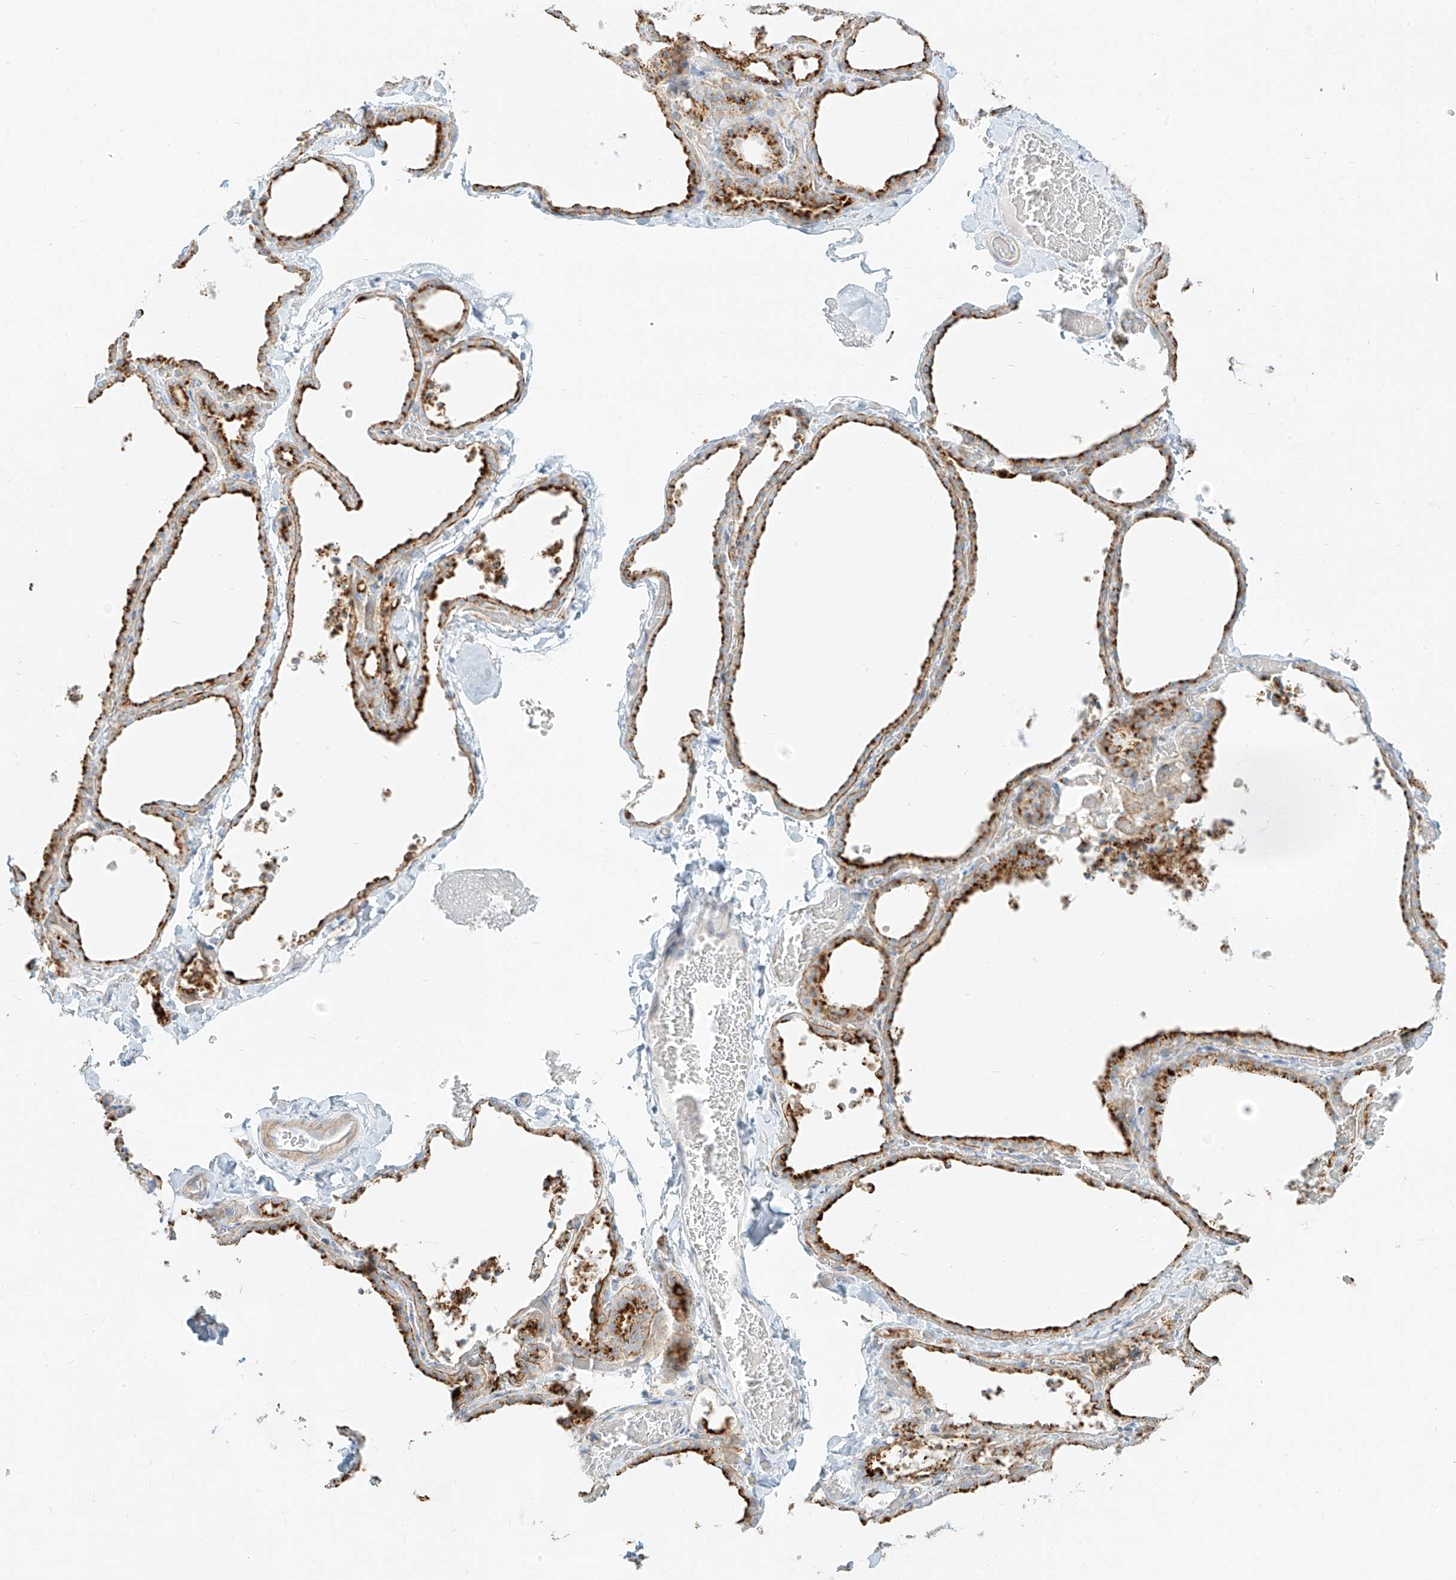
{"staining": {"intensity": "strong", "quantity": ">75%", "location": "cytoplasmic/membranous"}, "tissue": "thyroid gland", "cell_type": "Glandular cells", "image_type": "normal", "snomed": [{"axis": "morphology", "description": "Normal tissue, NOS"}, {"axis": "topography", "description": "Thyroid gland"}], "caption": "Thyroid gland stained for a protein displays strong cytoplasmic/membranous positivity in glandular cells. (Stains: DAB (3,3'-diaminobenzidine) in brown, nuclei in blue, Microscopy: brightfield microscopy at high magnification).", "gene": "SLC35F6", "patient": {"sex": "female", "age": 22}}